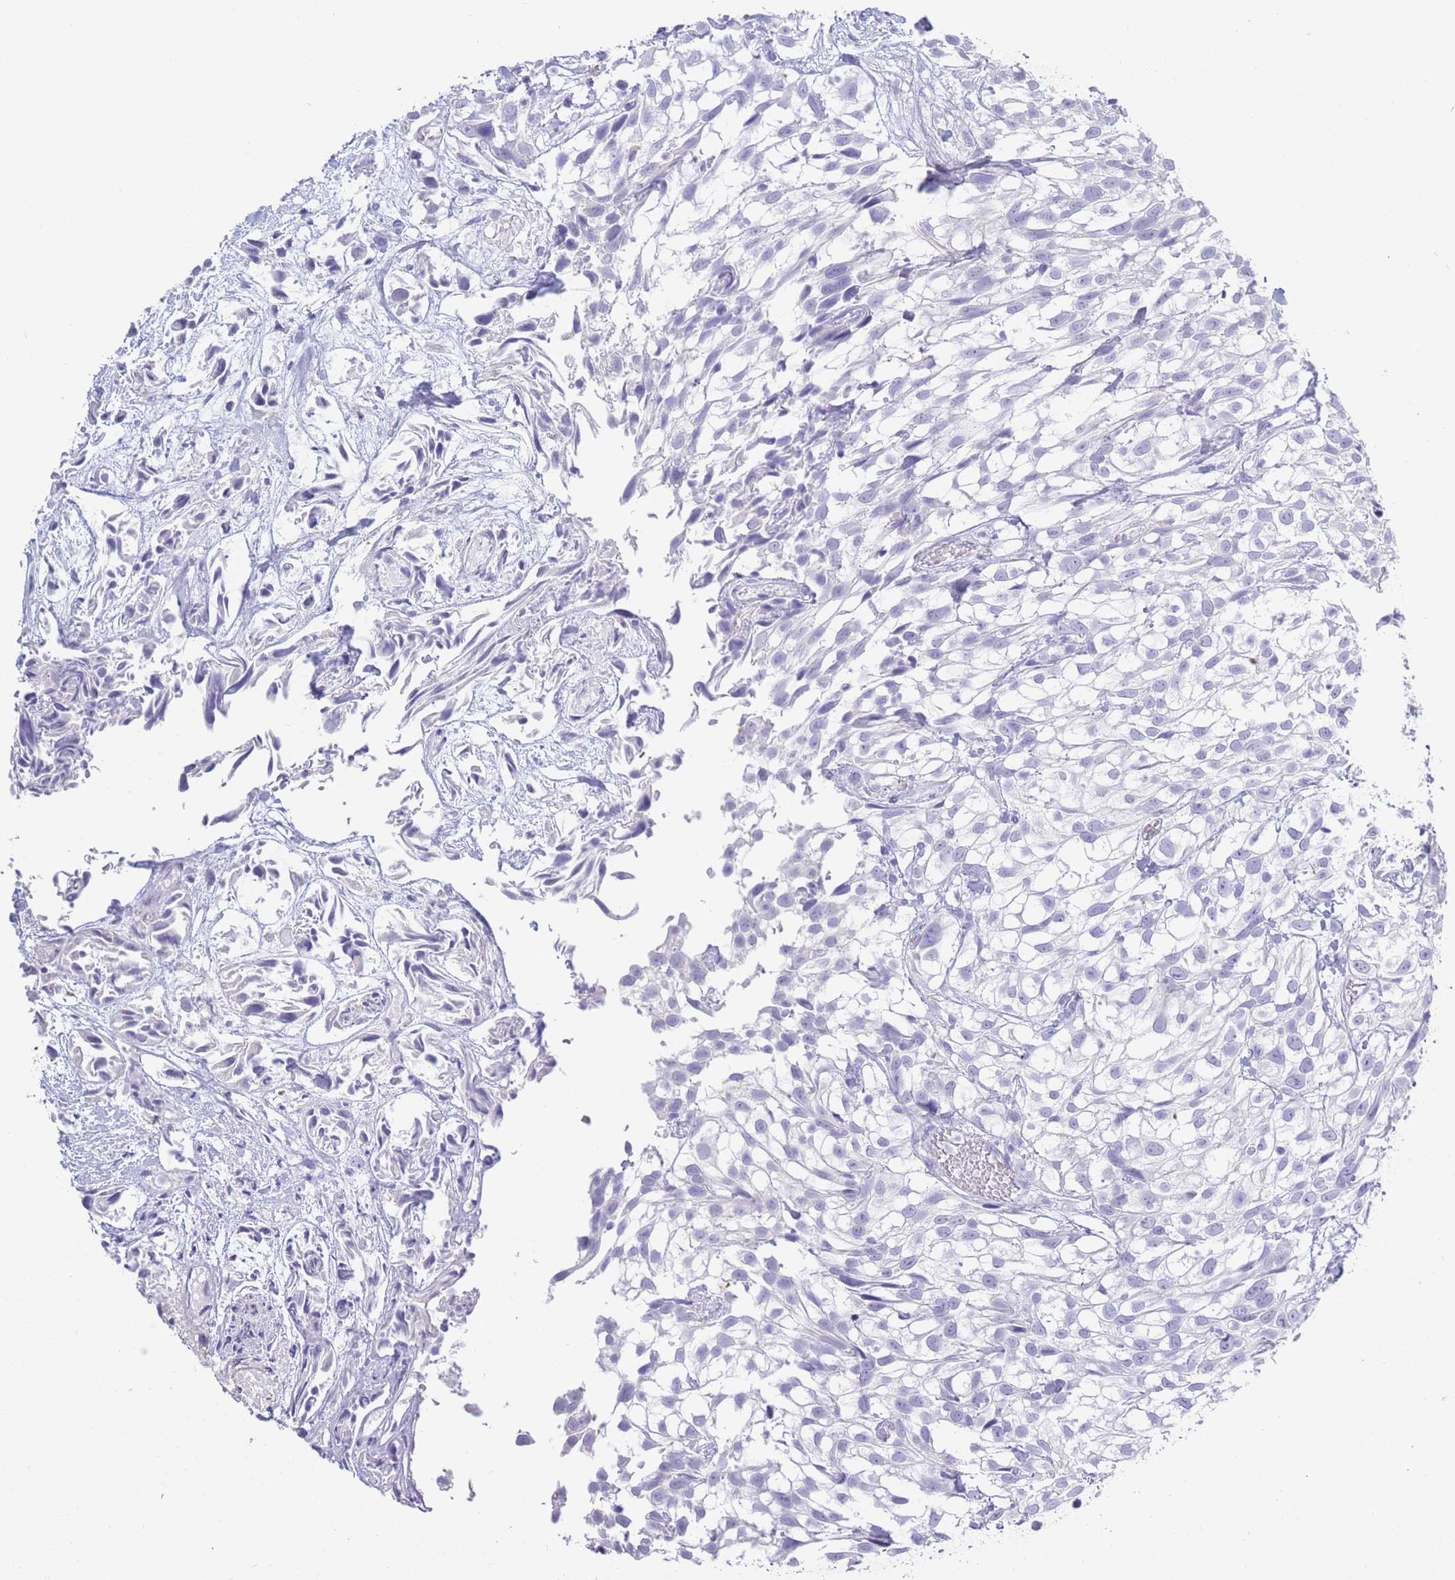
{"staining": {"intensity": "negative", "quantity": "none", "location": "none"}, "tissue": "urothelial cancer", "cell_type": "Tumor cells", "image_type": "cancer", "snomed": [{"axis": "morphology", "description": "Urothelial carcinoma, High grade"}, {"axis": "topography", "description": "Urinary bladder"}], "caption": "Tumor cells are negative for brown protein staining in high-grade urothelial carcinoma.", "gene": "CD37", "patient": {"sex": "male", "age": 56}}